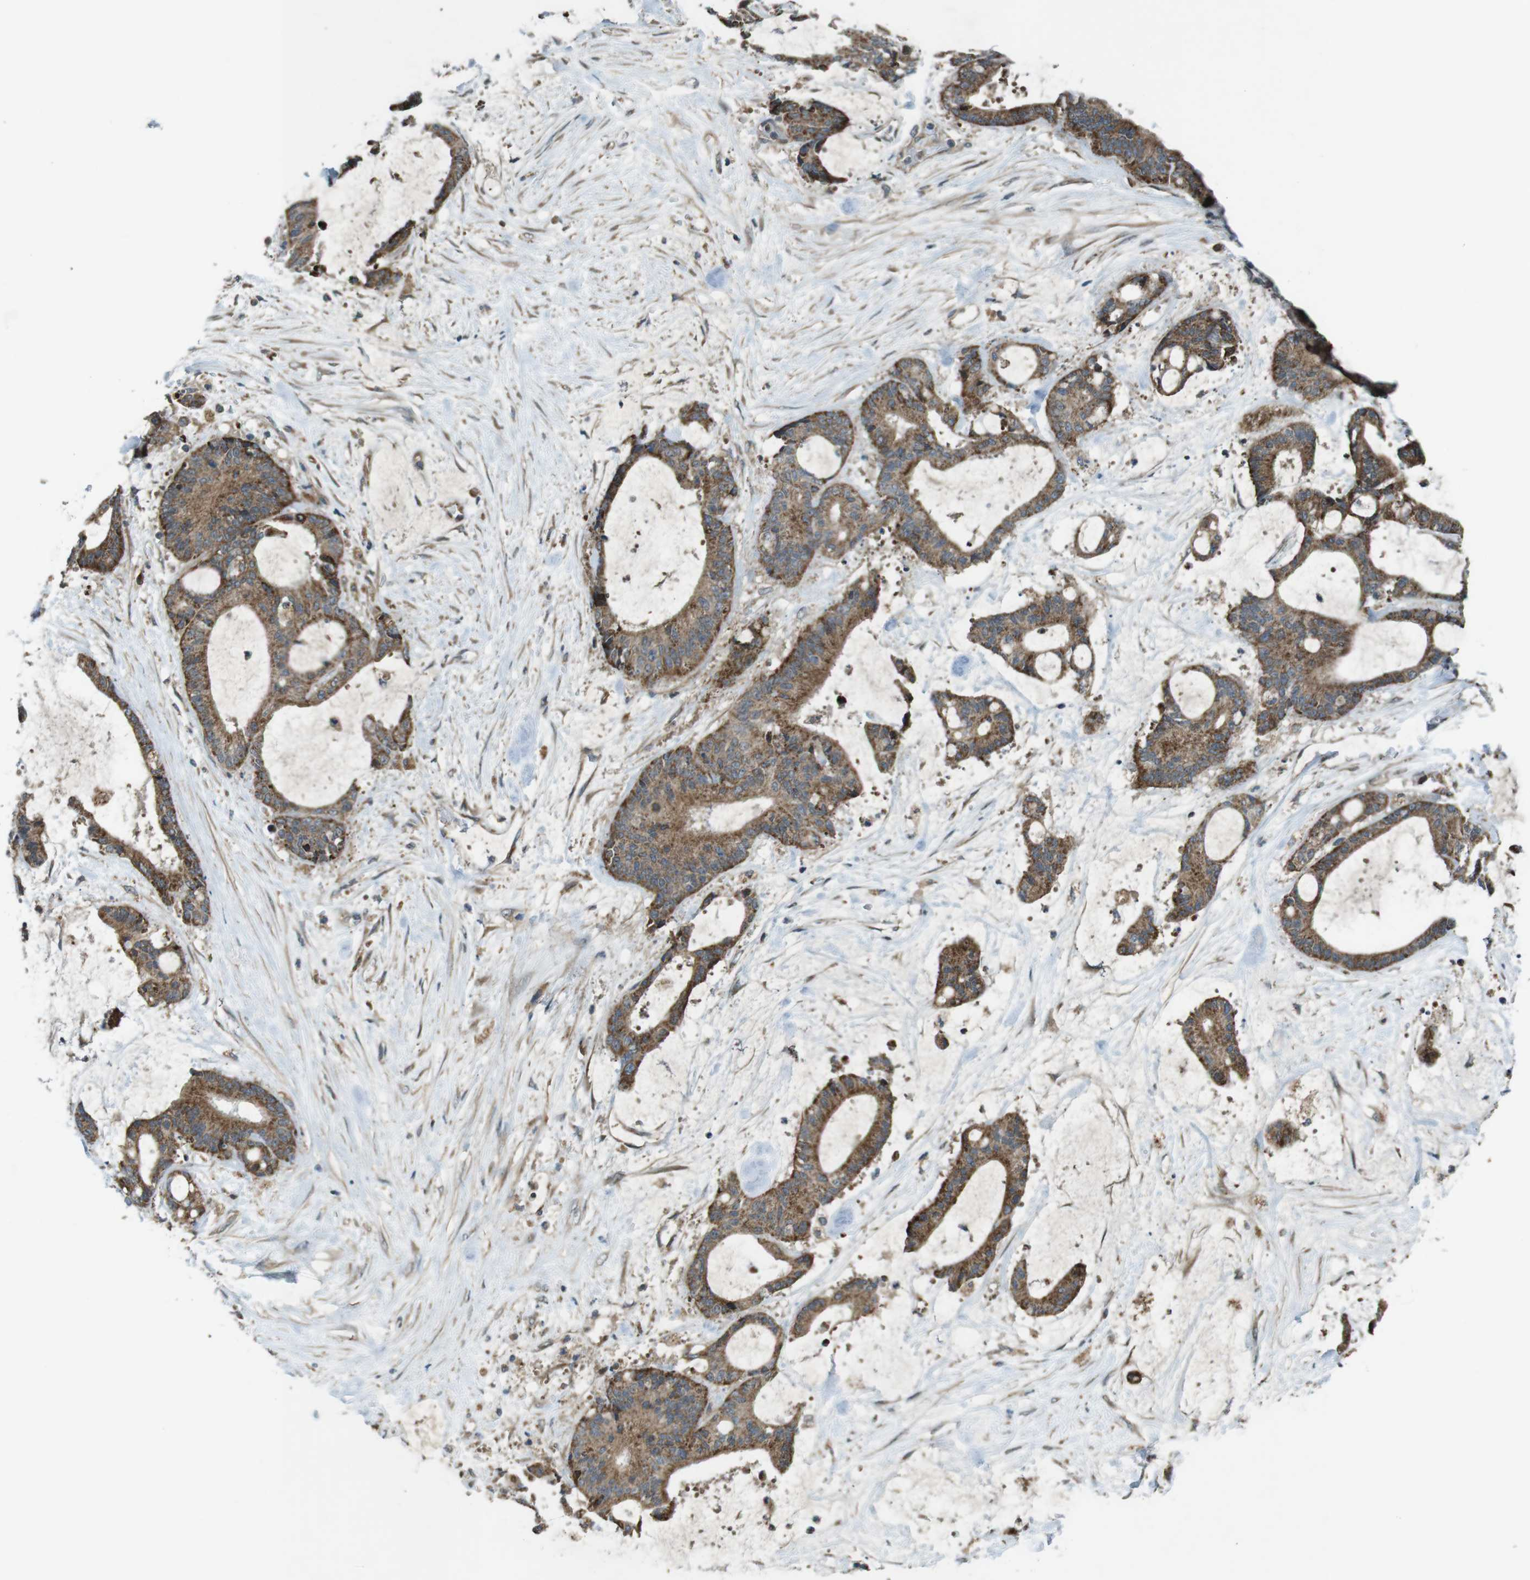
{"staining": {"intensity": "moderate", "quantity": ">75%", "location": "cytoplasmic/membranous"}, "tissue": "liver cancer", "cell_type": "Tumor cells", "image_type": "cancer", "snomed": [{"axis": "morphology", "description": "Cholangiocarcinoma"}, {"axis": "topography", "description": "Liver"}], "caption": "Immunohistochemical staining of human liver cholangiocarcinoma shows medium levels of moderate cytoplasmic/membranous expression in approximately >75% of tumor cells. The protein is stained brown, and the nuclei are stained in blue (DAB IHC with brightfield microscopy, high magnification).", "gene": "IFFO2", "patient": {"sex": "female", "age": 73}}